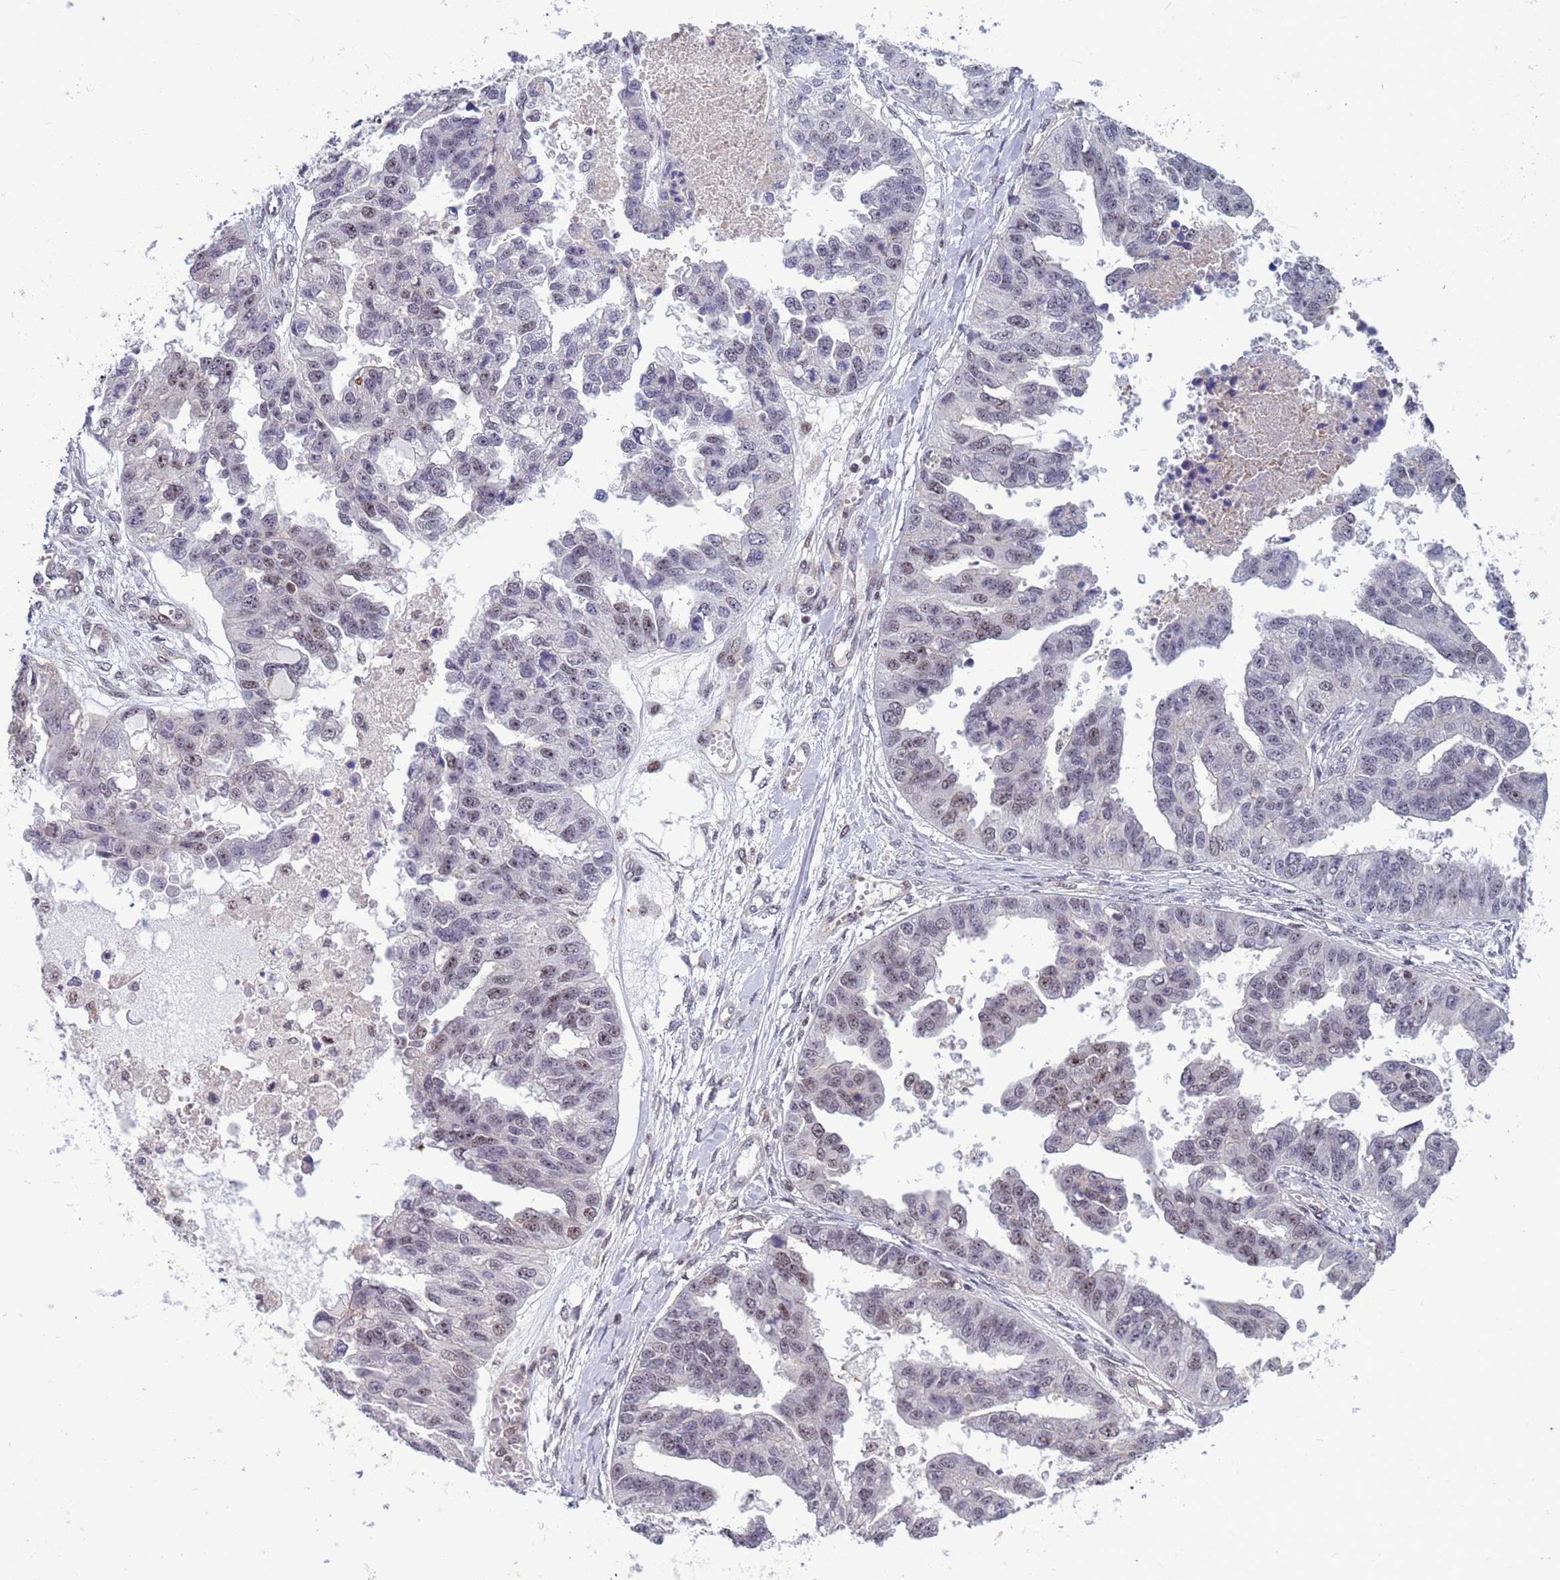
{"staining": {"intensity": "moderate", "quantity": "<25%", "location": "nuclear"}, "tissue": "ovarian cancer", "cell_type": "Tumor cells", "image_type": "cancer", "snomed": [{"axis": "morphology", "description": "Cystadenocarcinoma, serous, NOS"}, {"axis": "topography", "description": "Ovary"}], "caption": "Immunohistochemical staining of human serous cystadenocarcinoma (ovarian) shows low levels of moderate nuclear staining in about <25% of tumor cells. The staining was performed using DAB (3,3'-diaminobenzidine) to visualize the protein expression in brown, while the nuclei were stained in blue with hematoxylin (Magnification: 20x).", "gene": "NSL1", "patient": {"sex": "female", "age": 58}}